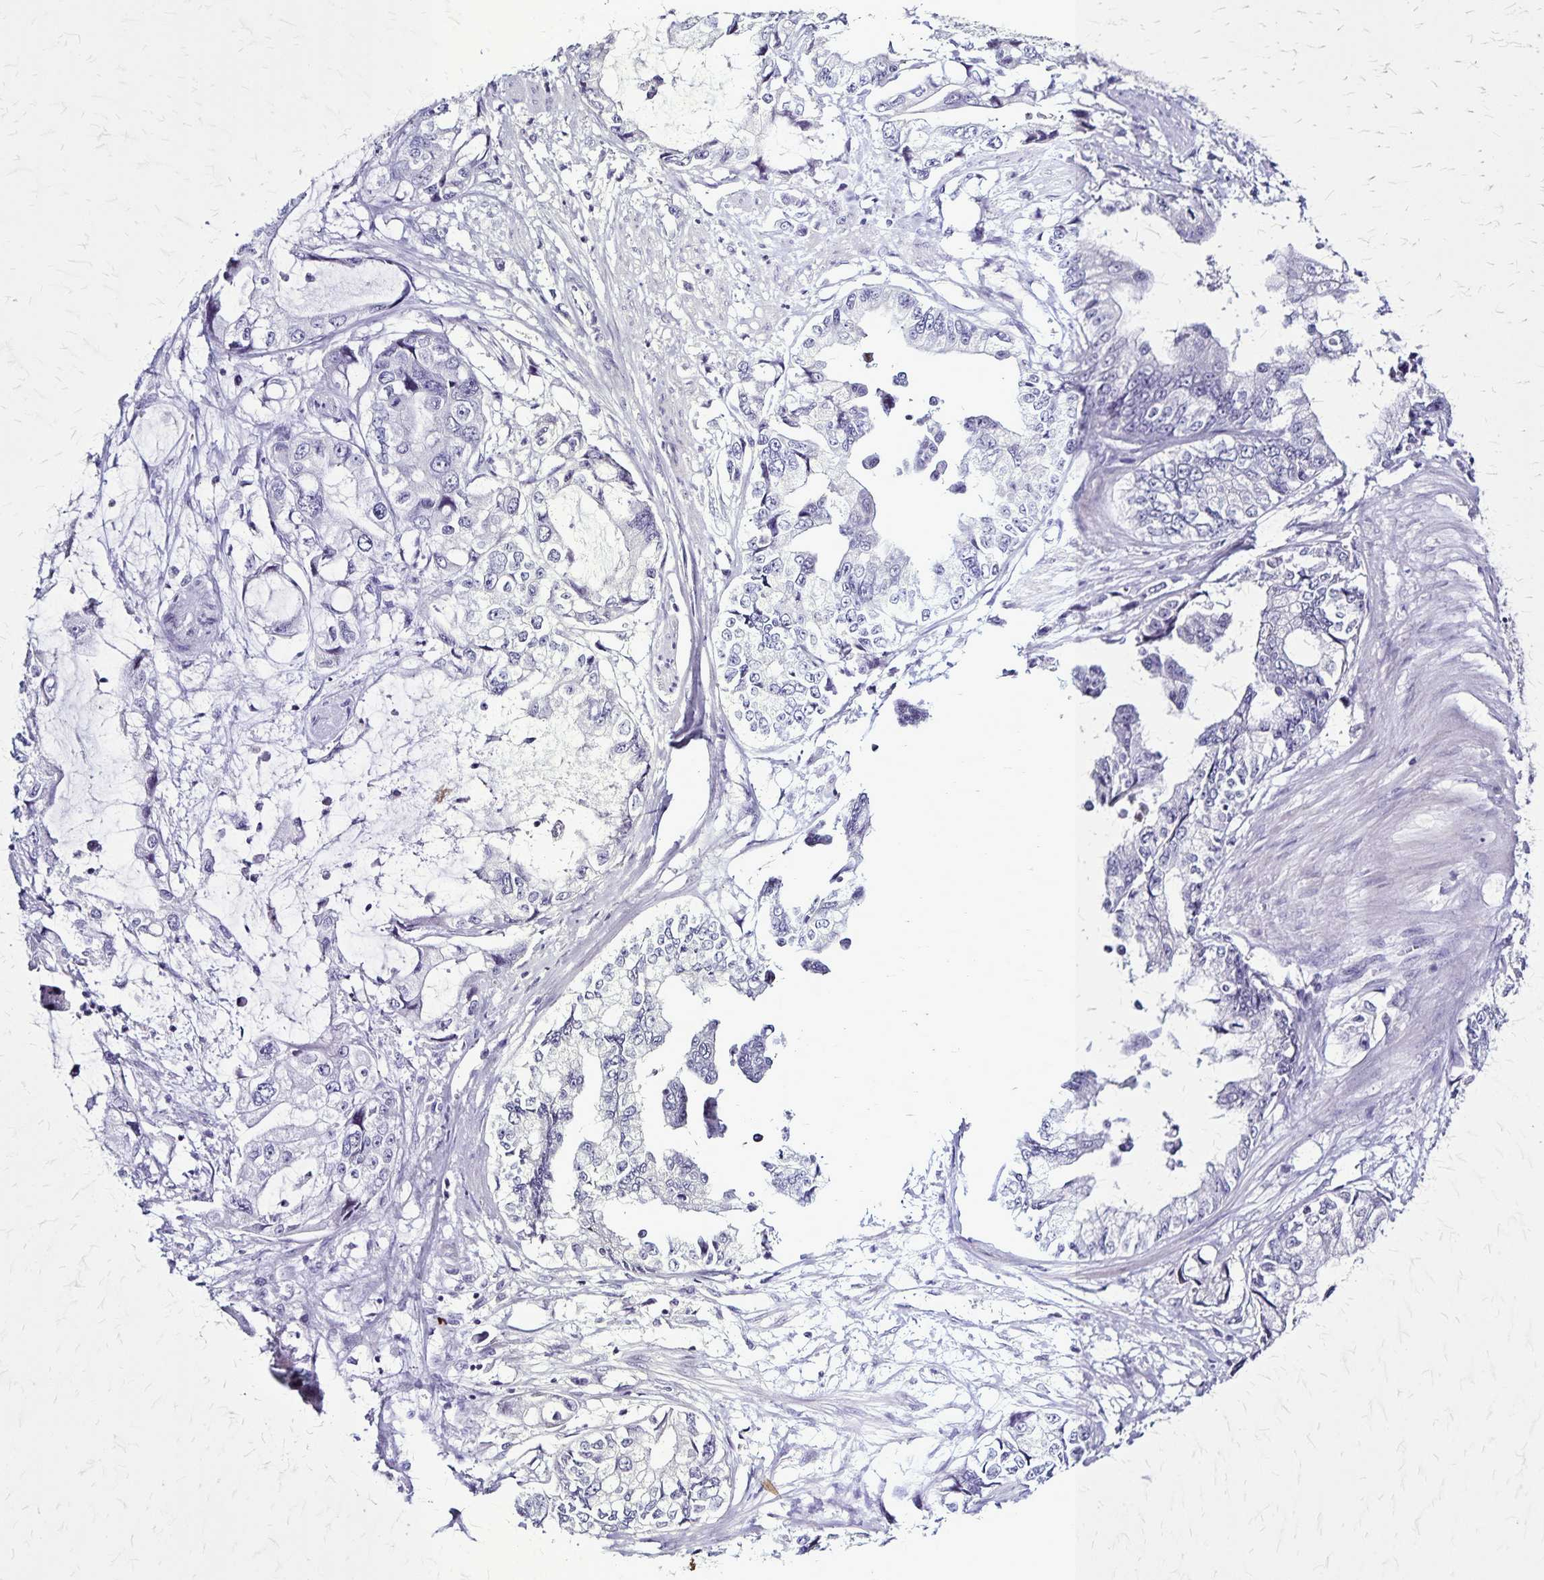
{"staining": {"intensity": "negative", "quantity": "none", "location": "none"}, "tissue": "stomach cancer", "cell_type": "Tumor cells", "image_type": "cancer", "snomed": [{"axis": "morphology", "description": "Adenocarcinoma, NOS"}, {"axis": "topography", "description": "Pancreas"}, {"axis": "topography", "description": "Stomach, upper"}, {"axis": "topography", "description": "Stomach"}], "caption": "This is an IHC photomicrograph of stomach cancer. There is no positivity in tumor cells.", "gene": "PLXNA4", "patient": {"sex": "male", "age": 77}}